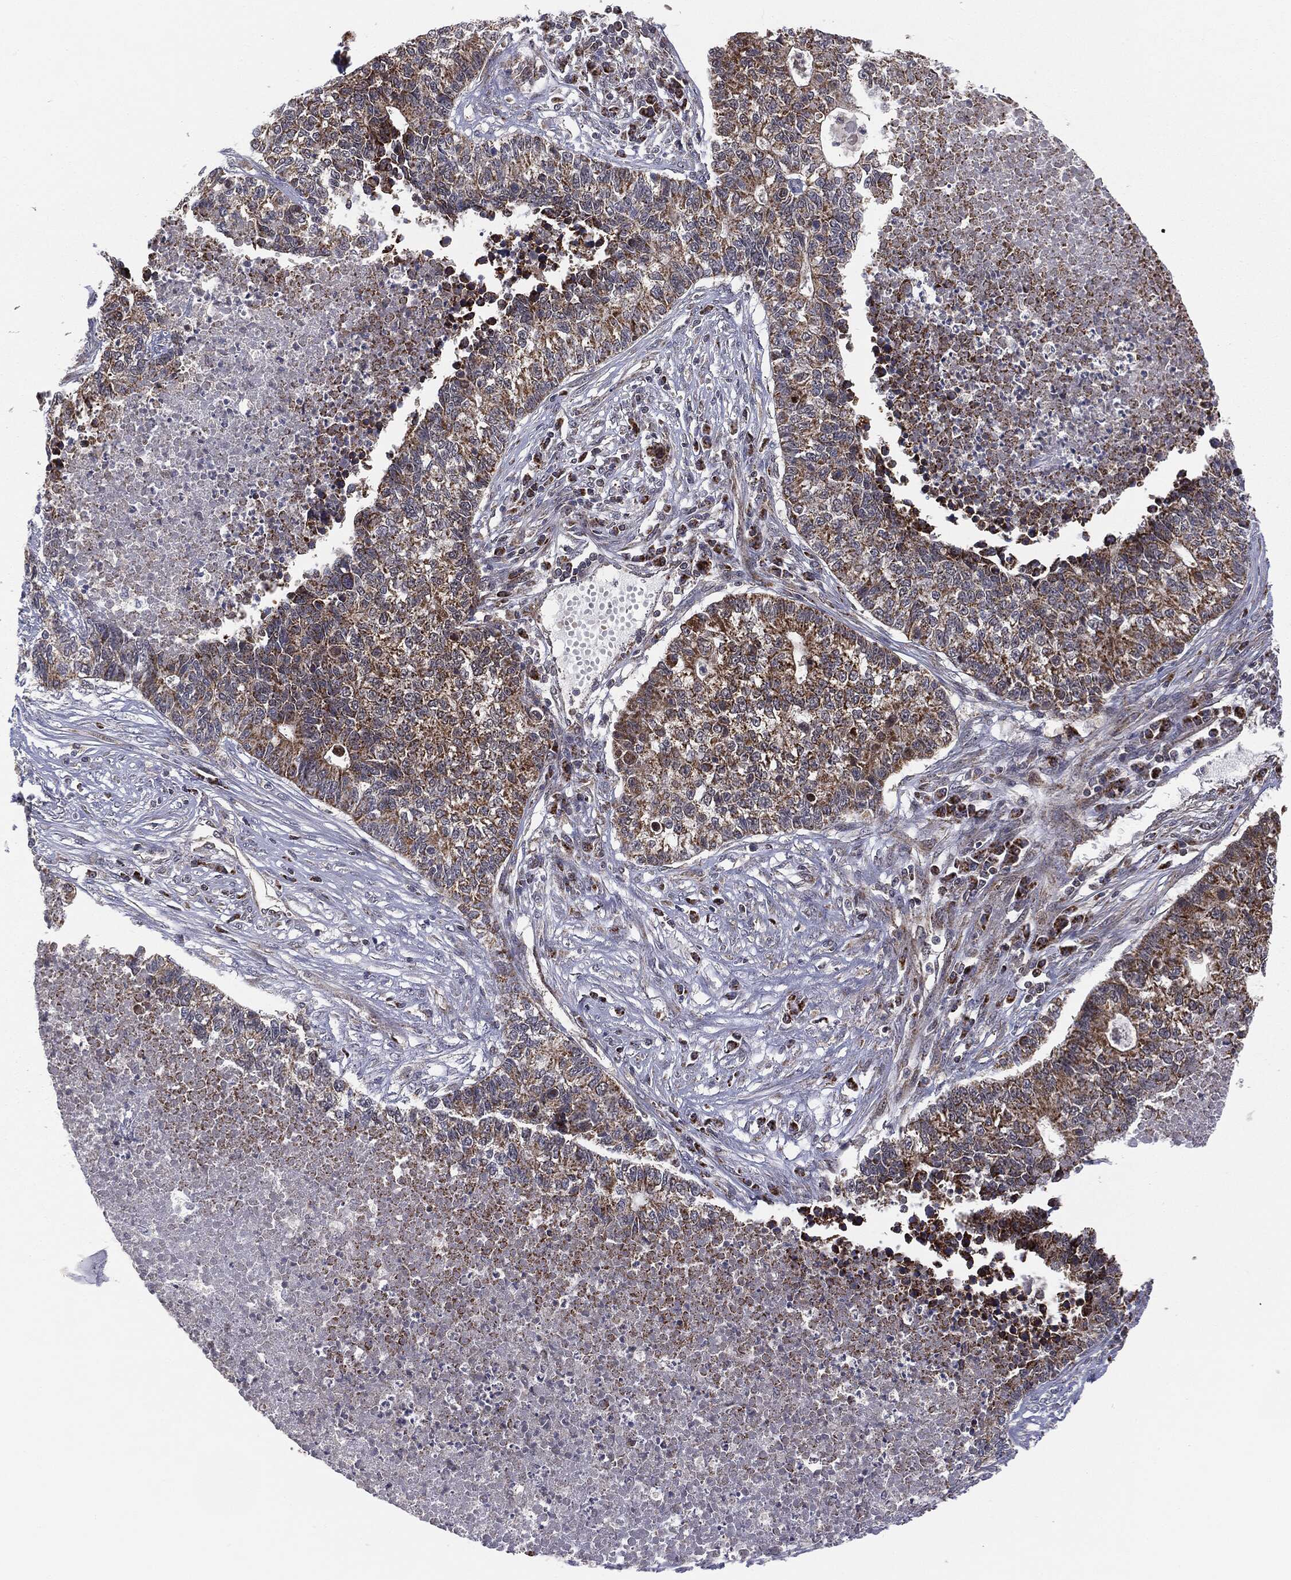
{"staining": {"intensity": "moderate", "quantity": ">75%", "location": "cytoplasmic/membranous"}, "tissue": "lung cancer", "cell_type": "Tumor cells", "image_type": "cancer", "snomed": [{"axis": "morphology", "description": "Adenocarcinoma, NOS"}, {"axis": "topography", "description": "Lung"}], "caption": "The immunohistochemical stain highlights moderate cytoplasmic/membranous staining in tumor cells of adenocarcinoma (lung) tissue.", "gene": "MTOR", "patient": {"sex": "male", "age": 57}}